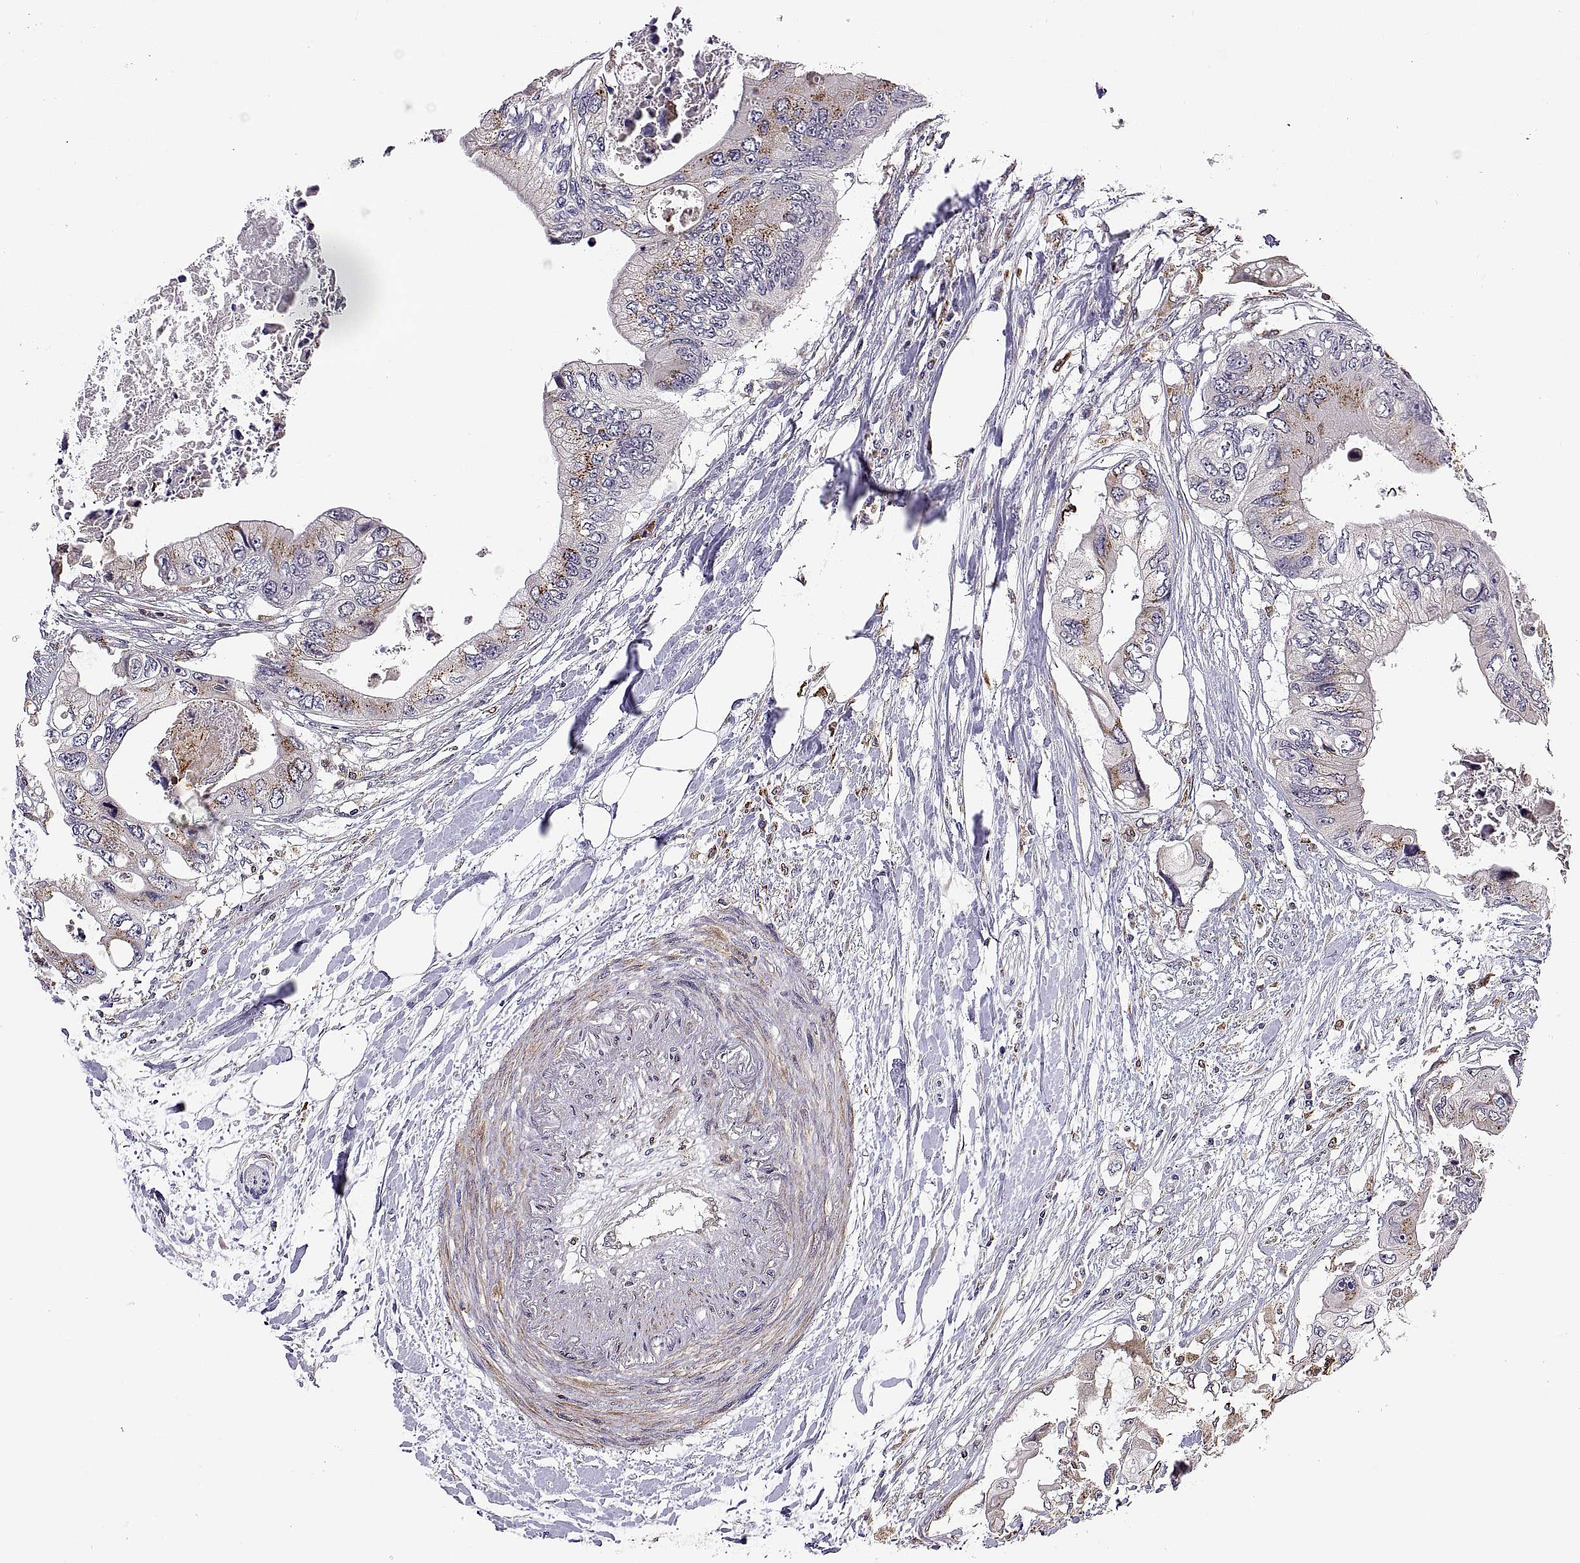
{"staining": {"intensity": "moderate", "quantity": "25%-75%", "location": "cytoplasmic/membranous"}, "tissue": "colorectal cancer", "cell_type": "Tumor cells", "image_type": "cancer", "snomed": [{"axis": "morphology", "description": "Adenocarcinoma, NOS"}, {"axis": "topography", "description": "Rectum"}], "caption": "The micrograph exhibits a brown stain indicating the presence of a protein in the cytoplasmic/membranous of tumor cells in colorectal adenocarcinoma.", "gene": "ACAP1", "patient": {"sex": "male", "age": 63}}